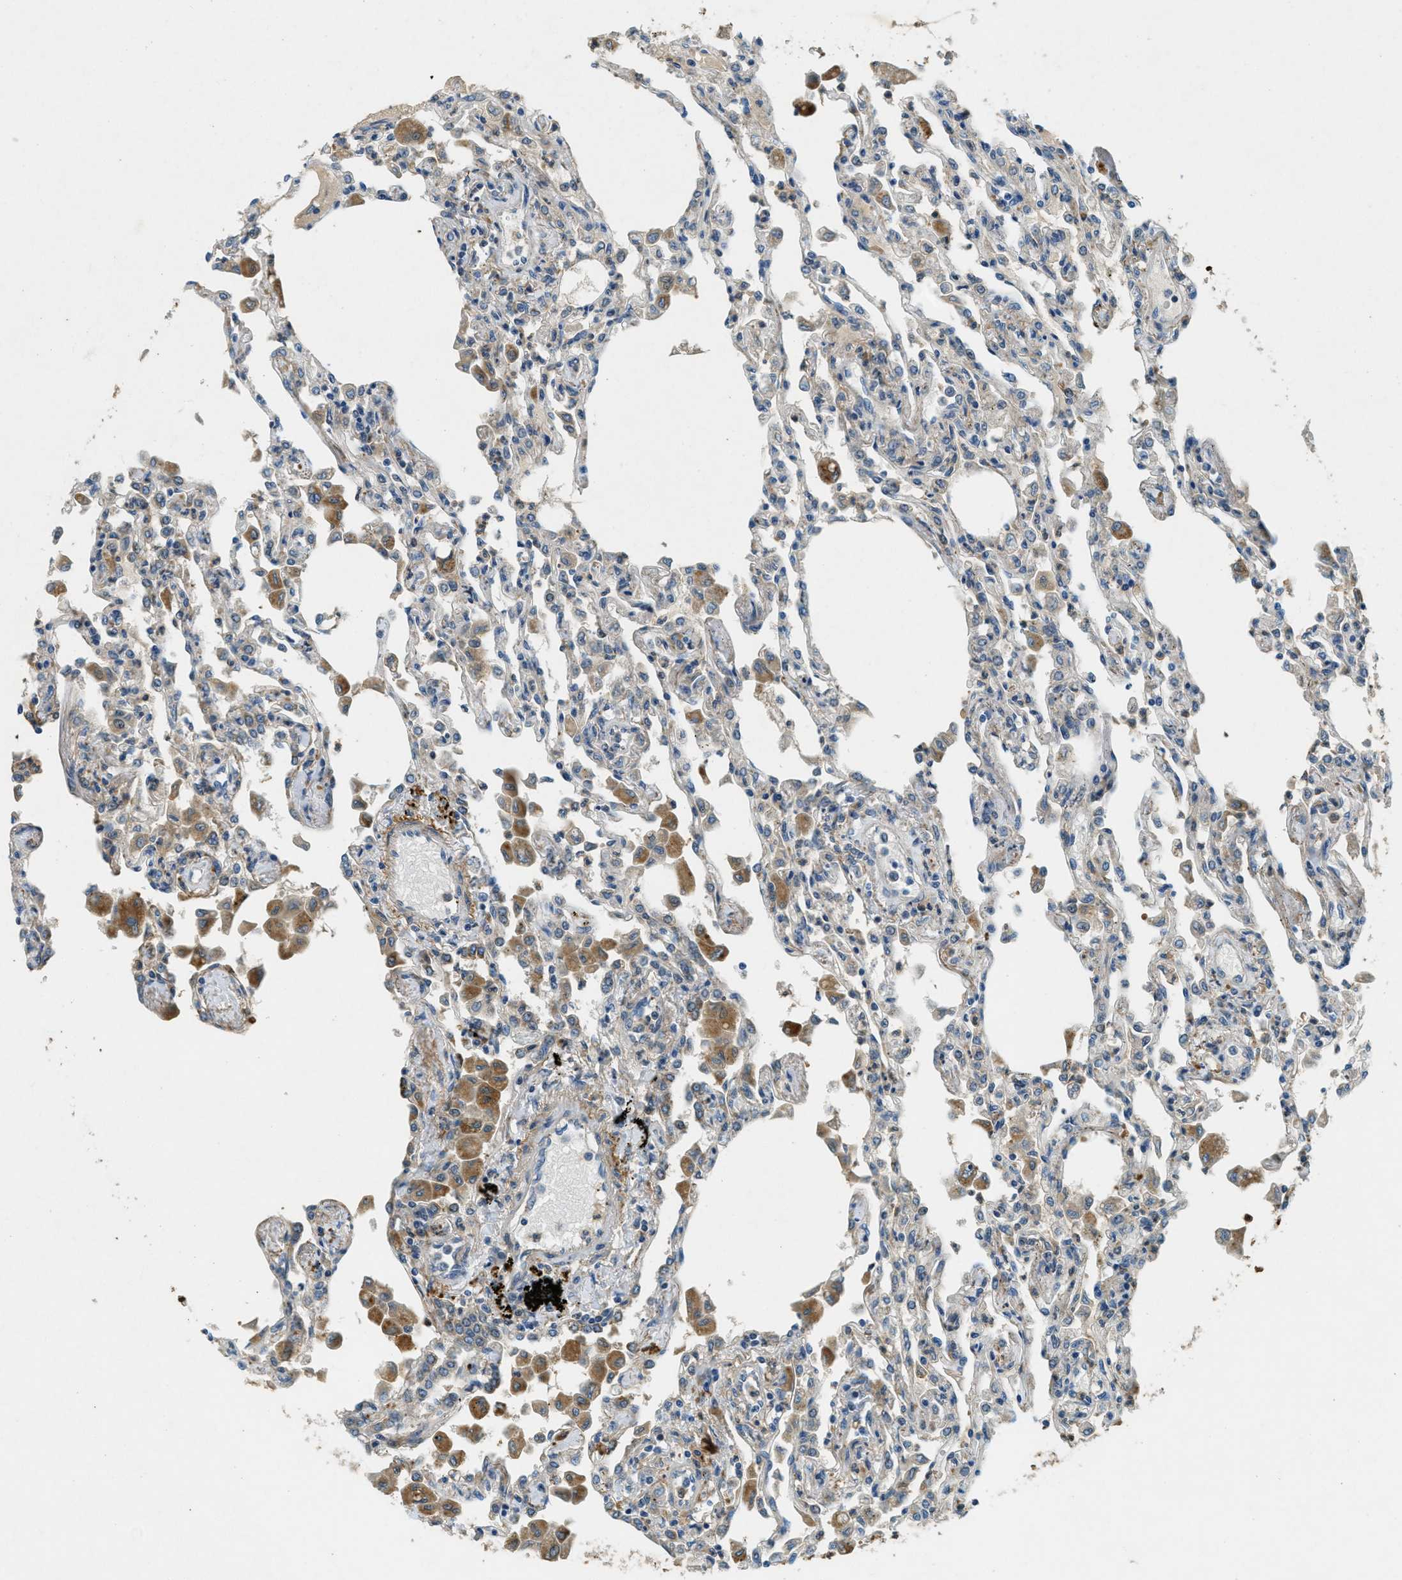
{"staining": {"intensity": "moderate", "quantity": "<25%", "location": "cytoplasmic/membranous"}, "tissue": "lung", "cell_type": "Alveolar cells", "image_type": "normal", "snomed": [{"axis": "morphology", "description": "Normal tissue, NOS"}, {"axis": "topography", "description": "Bronchus"}, {"axis": "topography", "description": "Lung"}], "caption": "This micrograph exhibits normal lung stained with immunohistochemistry to label a protein in brown. The cytoplasmic/membranous of alveolar cells show moderate positivity for the protein. Nuclei are counter-stained blue.", "gene": "SNX14", "patient": {"sex": "female", "age": 49}}